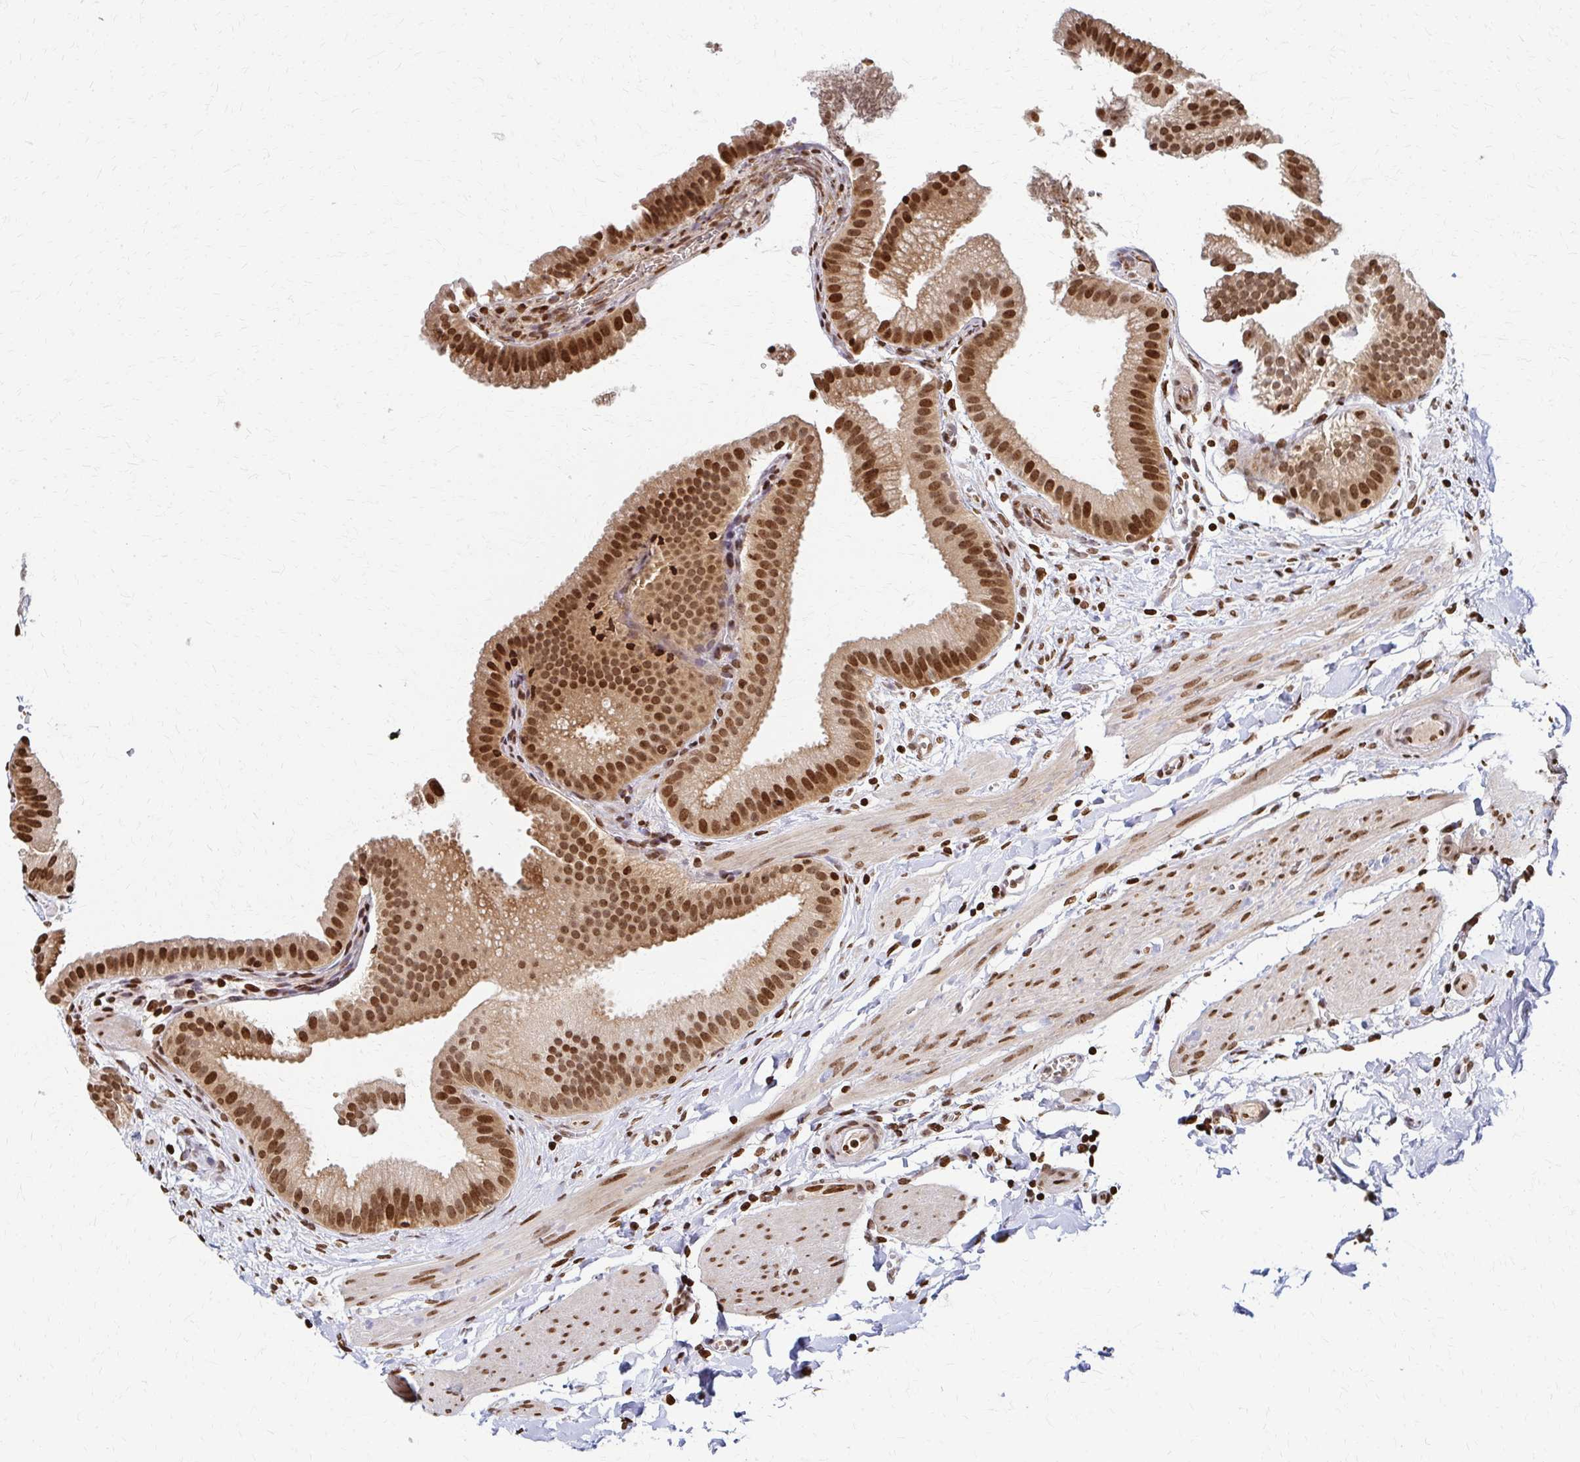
{"staining": {"intensity": "strong", "quantity": ">75%", "location": "nuclear"}, "tissue": "gallbladder", "cell_type": "Glandular cells", "image_type": "normal", "snomed": [{"axis": "morphology", "description": "Normal tissue, NOS"}, {"axis": "topography", "description": "Gallbladder"}], "caption": "Strong nuclear staining for a protein is appreciated in approximately >75% of glandular cells of benign gallbladder using immunohistochemistry.", "gene": "PSMD7", "patient": {"sex": "female", "age": 63}}